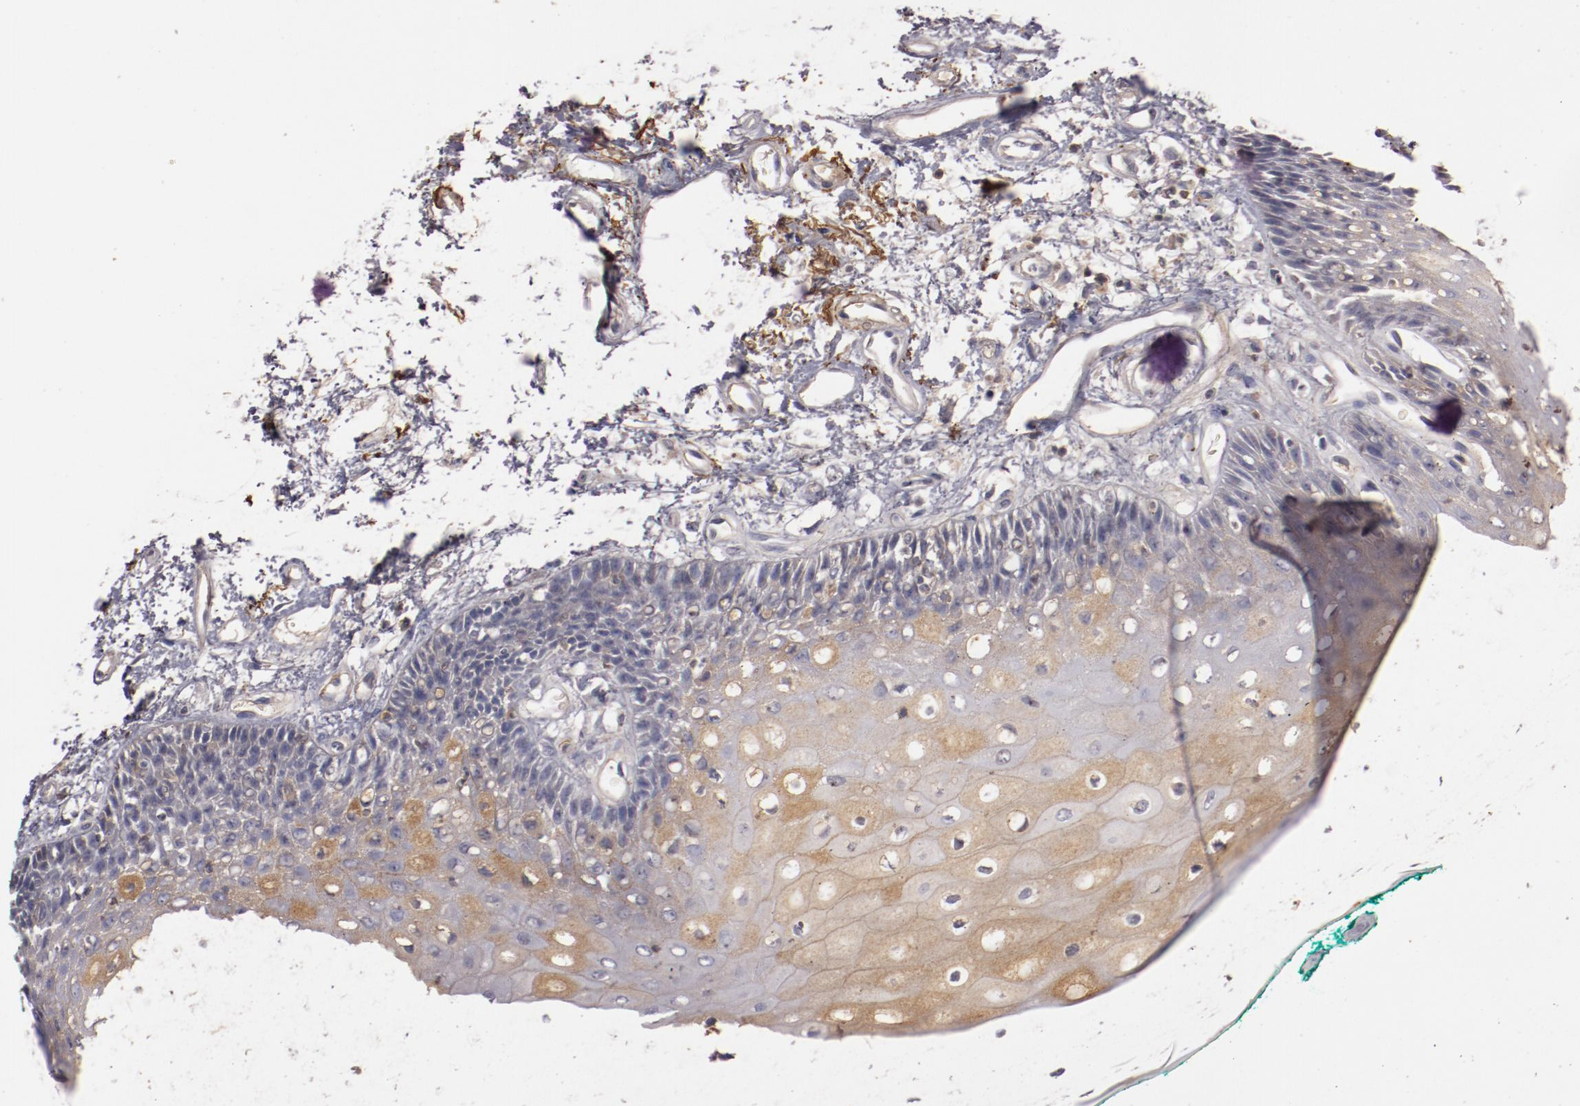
{"staining": {"intensity": "weak", "quantity": "<25%", "location": "cytoplasmic/membranous"}, "tissue": "oral mucosa", "cell_type": "Squamous epithelial cells", "image_type": "normal", "snomed": [{"axis": "morphology", "description": "Normal tissue, NOS"}, {"axis": "morphology", "description": "Squamous cell carcinoma, NOS"}, {"axis": "topography", "description": "Skeletal muscle"}, {"axis": "topography", "description": "Oral tissue"}, {"axis": "topography", "description": "Head-Neck"}], "caption": "IHC photomicrograph of unremarkable oral mucosa stained for a protein (brown), which demonstrates no expression in squamous epithelial cells. The staining is performed using DAB brown chromogen with nuclei counter-stained in using hematoxylin.", "gene": "MBL2", "patient": {"sex": "female", "age": 84}}